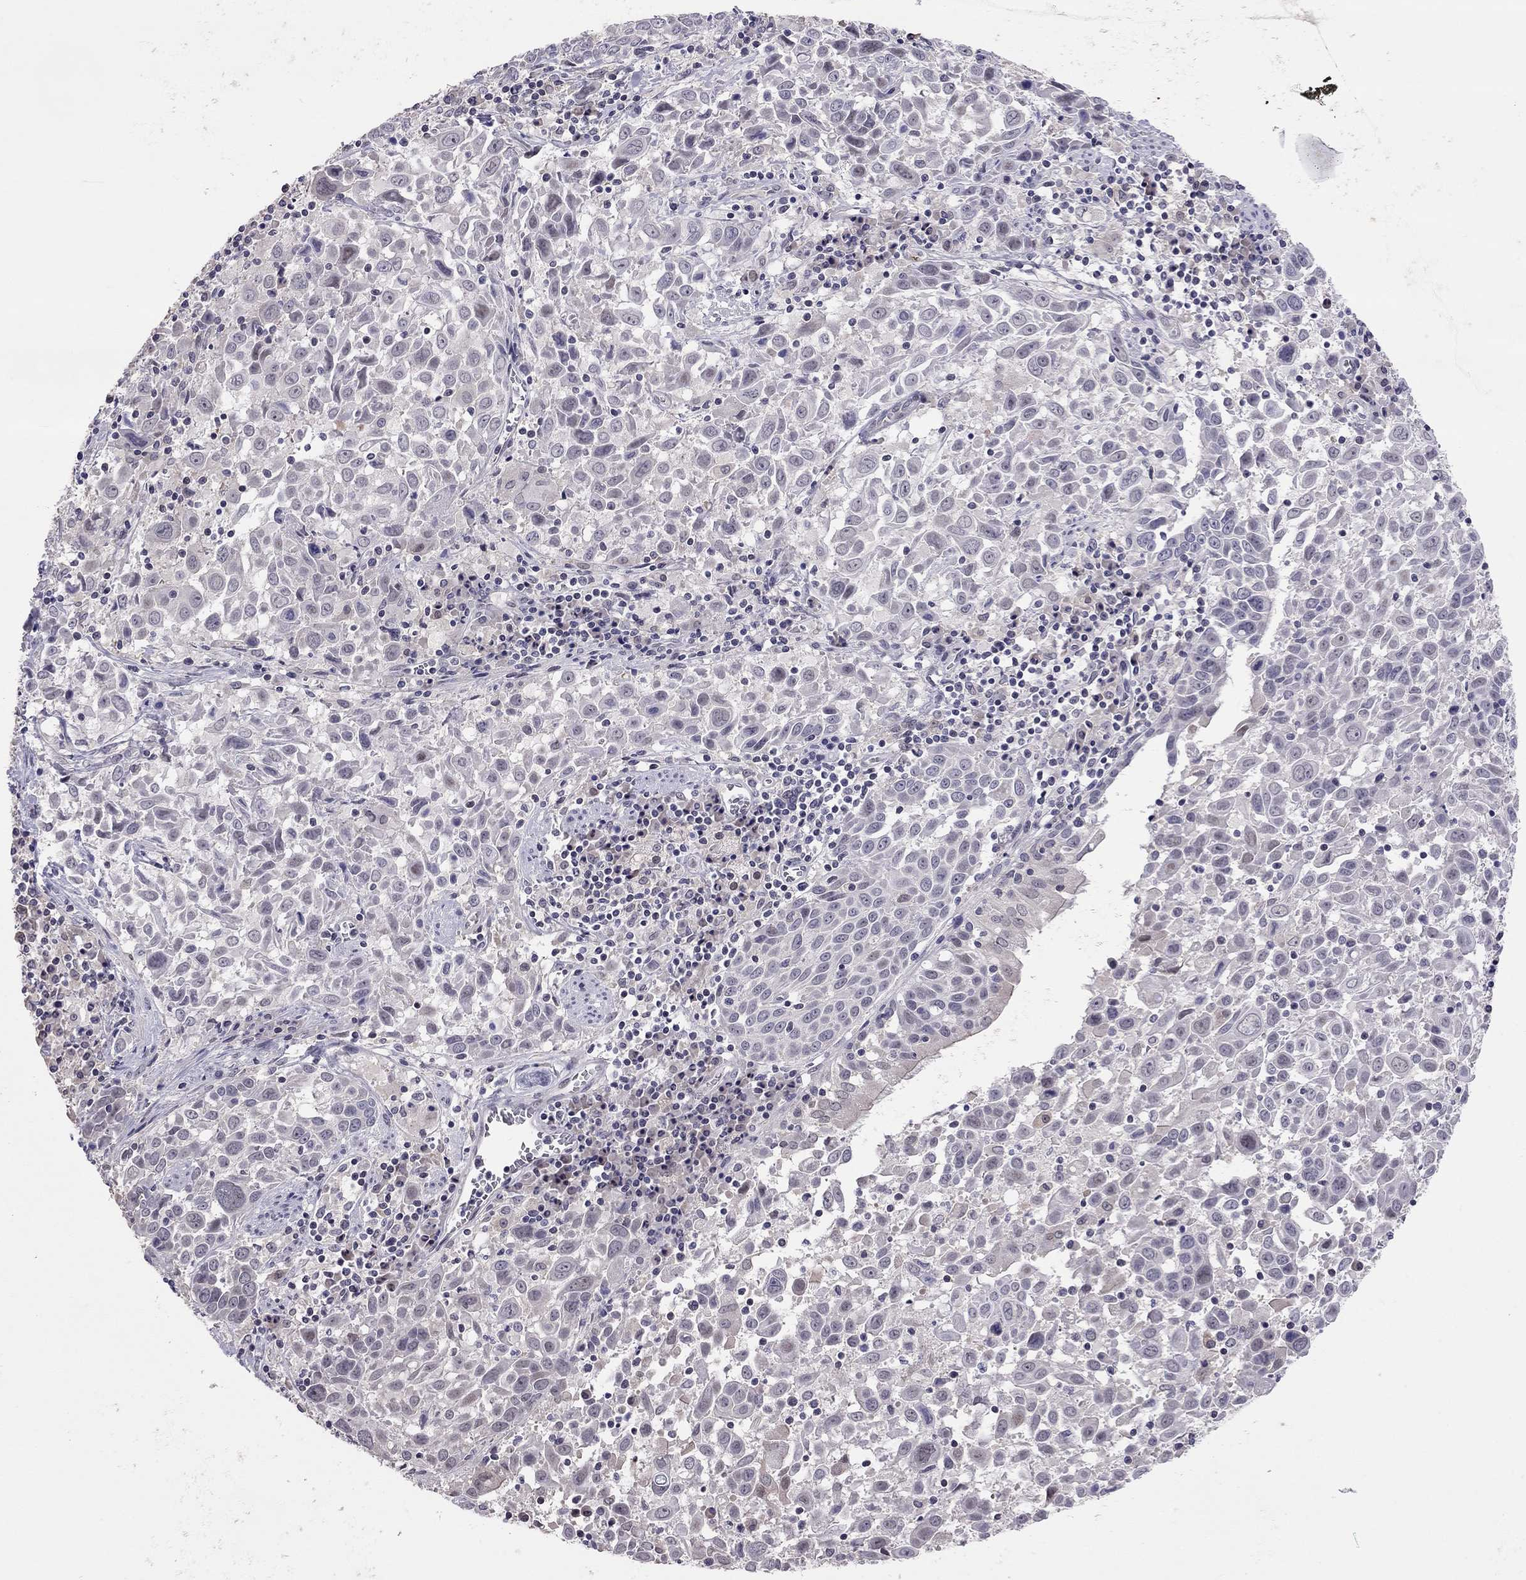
{"staining": {"intensity": "negative", "quantity": "none", "location": "none"}, "tissue": "lung cancer", "cell_type": "Tumor cells", "image_type": "cancer", "snomed": [{"axis": "morphology", "description": "Squamous cell carcinoma, NOS"}, {"axis": "topography", "description": "Lung"}], "caption": "The photomicrograph reveals no staining of tumor cells in lung cancer. (Brightfield microscopy of DAB (3,3'-diaminobenzidine) immunohistochemistry (IHC) at high magnification).", "gene": "HSF2BP", "patient": {"sex": "male", "age": 57}}